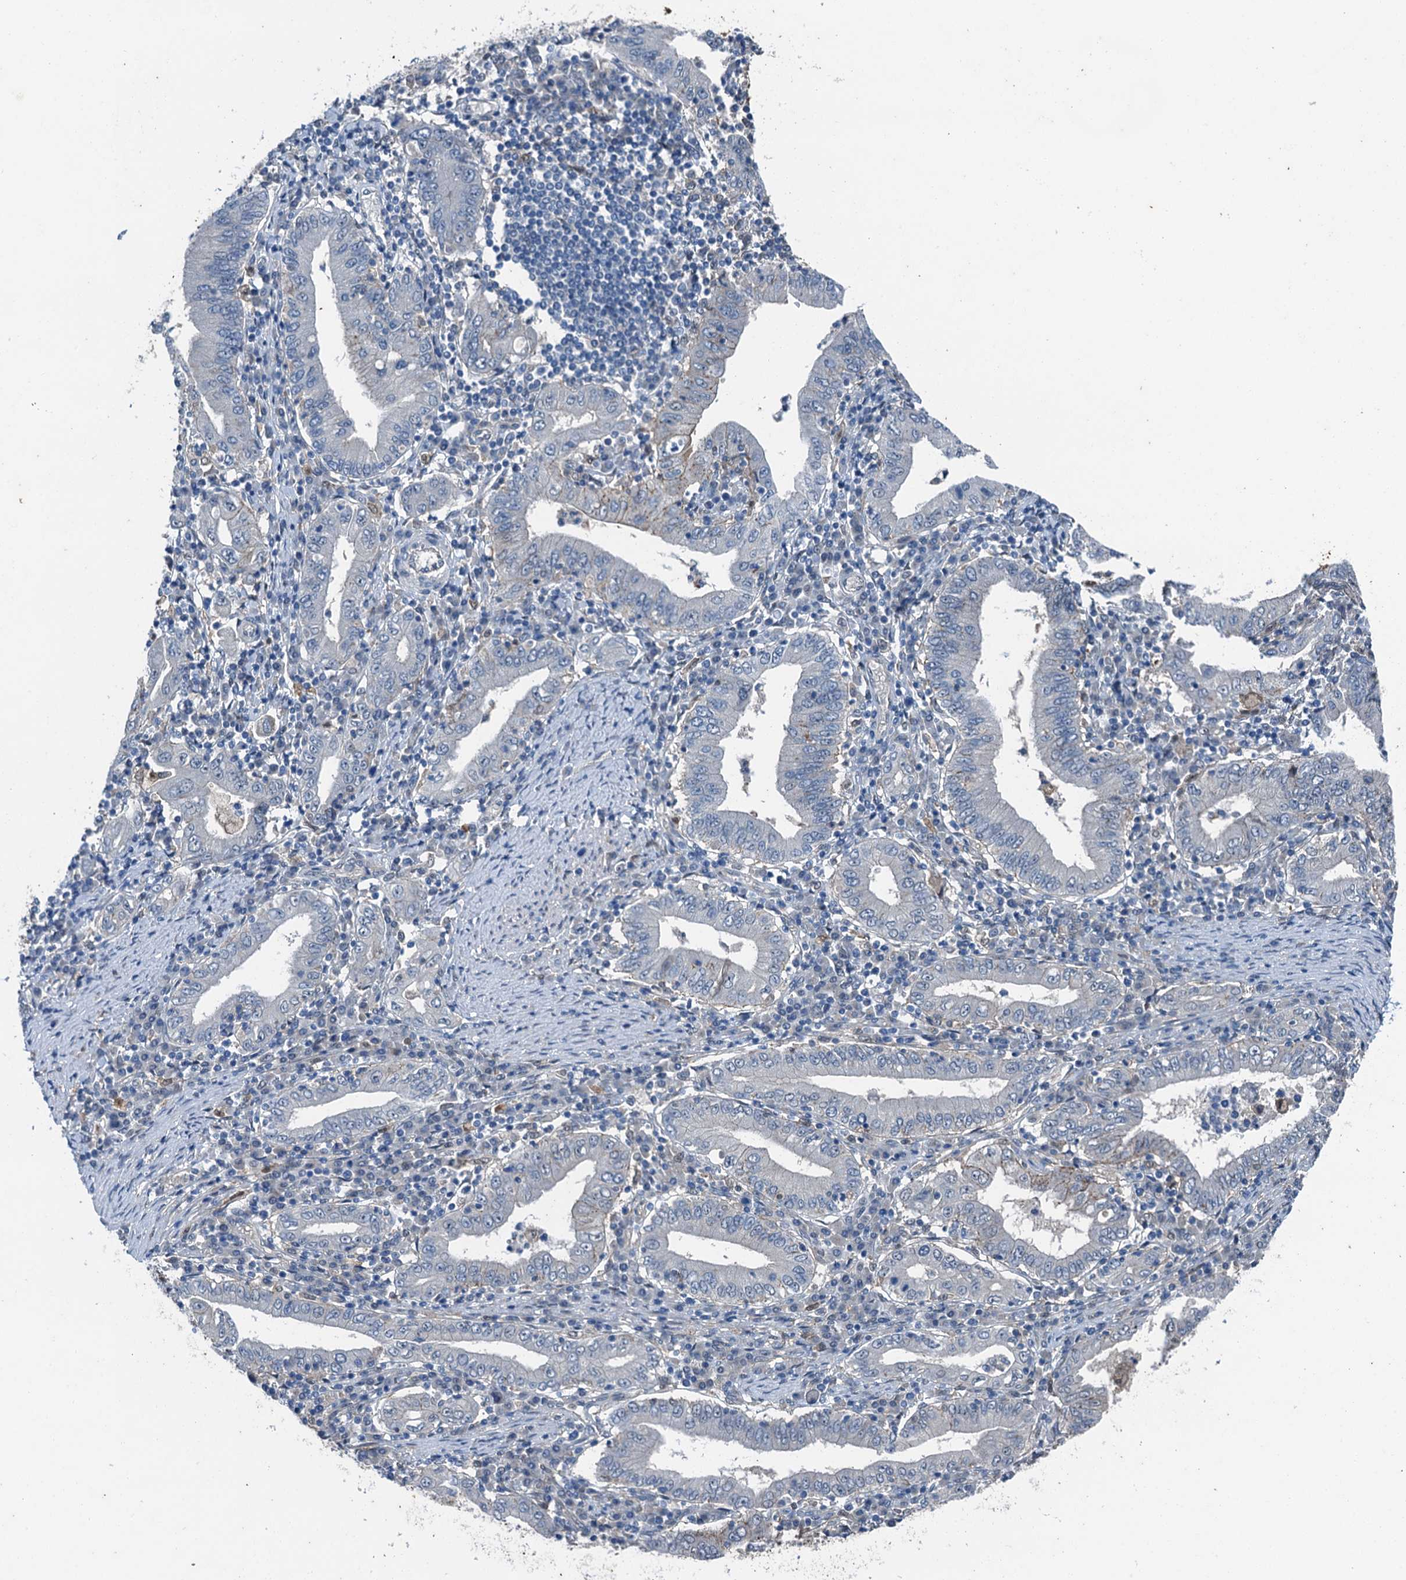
{"staining": {"intensity": "negative", "quantity": "none", "location": "none"}, "tissue": "stomach cancer", "cell_type": "Tumor cells", "image_type": "cancer", "snomed": [{"axis": "morphology", "description": "Normal tissue, NOS"}, {"axis": "morphology", "description": "Adenocarcinoma, NOS"}, {"axis": "topography", "description": "Esophagus"}, {"axis": "topography", "description": "Stomach, upper"}, {"axis": "topography", "description": "Peripheral nerve tissue"}], "caption": "Tumor cells are negative for brown protein staining in stomach adenocarcinoma.", "gene": "RNH1", "patient": {"sex": "male", "age": 62}}